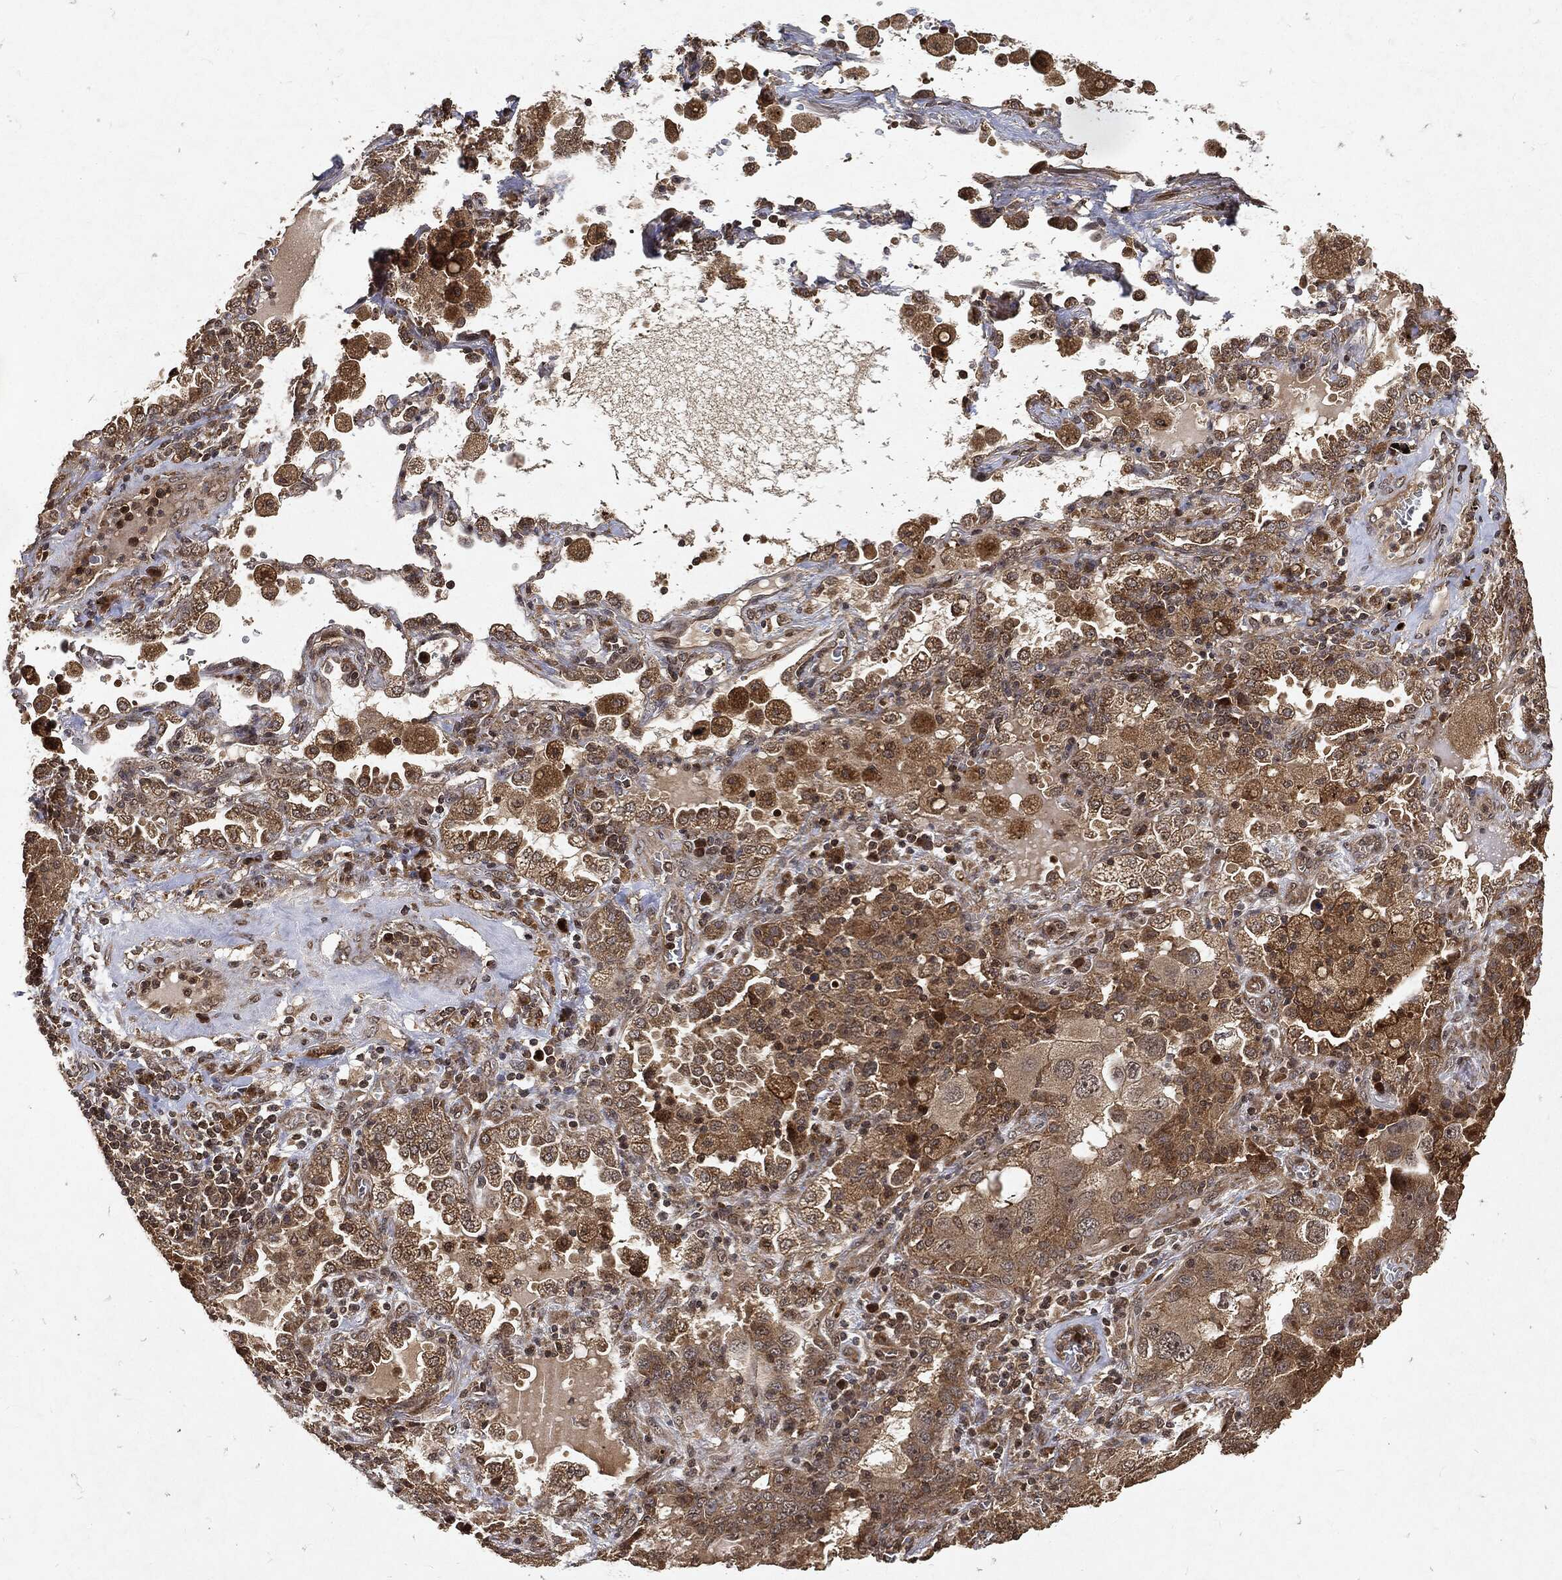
{"staining": {"intensity": "moderate", "quantity": ">75%", "location": "cytoplasmic/membranous"}, "tissue": "lung cancer", "cell_type": "Tumor cells", "image_type": "cancer", "snomed": [{"axis": "morphology", "description": "Adenocarcinoma, NOS"}, {"axis": "topography", "description": "Lung"}], "caption": "Protein expression analysis of human adenocarcinoma (lung) reveals moderate cytoplasmic/membranous positivity in approximately >75% of tumor cells. Ihc stains the protein of interest in brown and the nuclei are stained blue.", "gene": "ZNF226", "patient": {"sex": "female", "age": 61}}